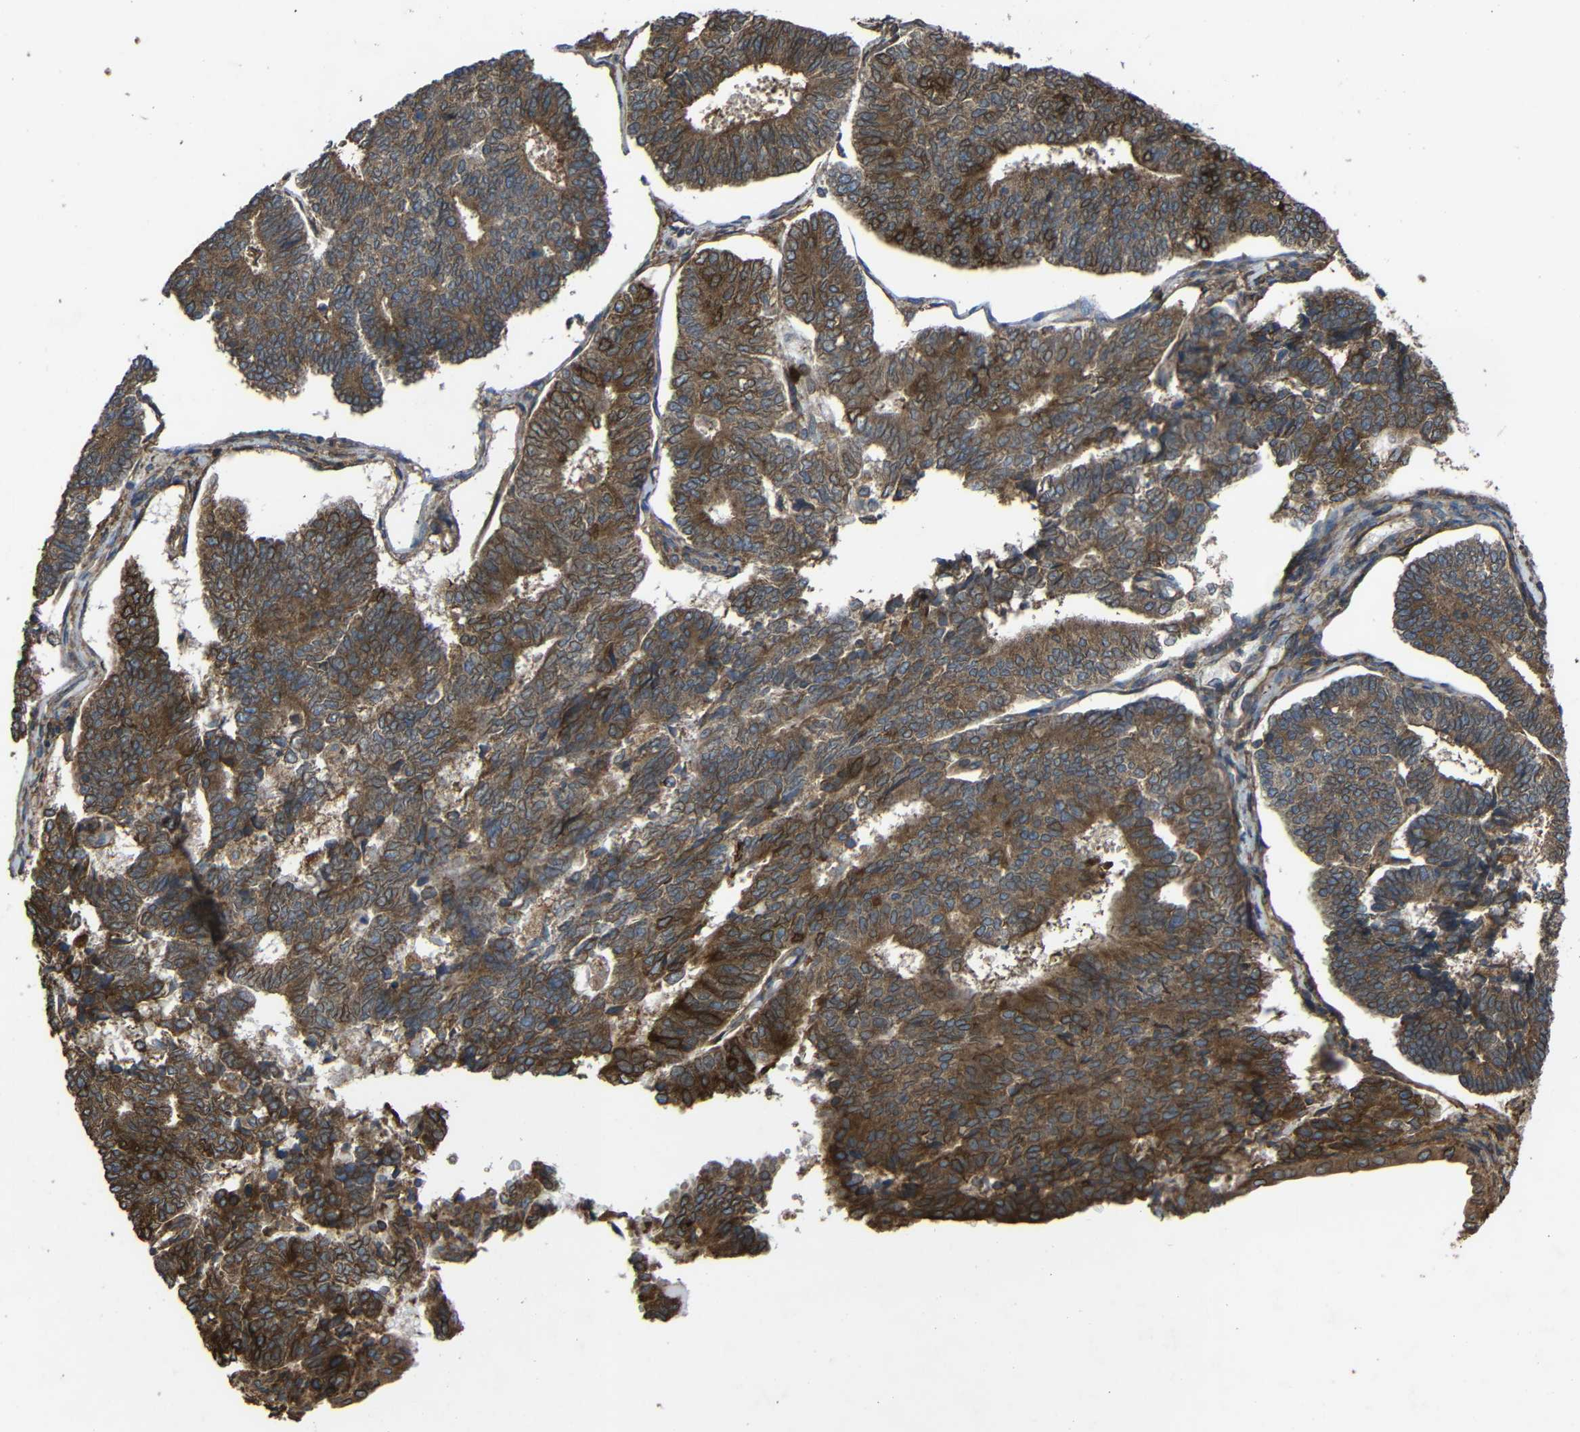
{"staining": {"intensity": "strong", "quantity": ">75%", "location": "cytoplasmic/membranous"}, "tissue": "endometrial cancer", "cell_type": "Tumor cells", "image_type": "cancer", "snomed": [{"axis": "morphology", "description": "Adenocarcinoma, NOS"}, {"axis": "topography", "description": "Endometrium"}], "caption": "Endometrial adenocarcinoma stained for a protein (brown) displays strong cytoplasmic/membranous positive staining in approximately >75% of tumor cells.", "gene": "TREM2", "patient": {"sex": "female", "age": 70}}